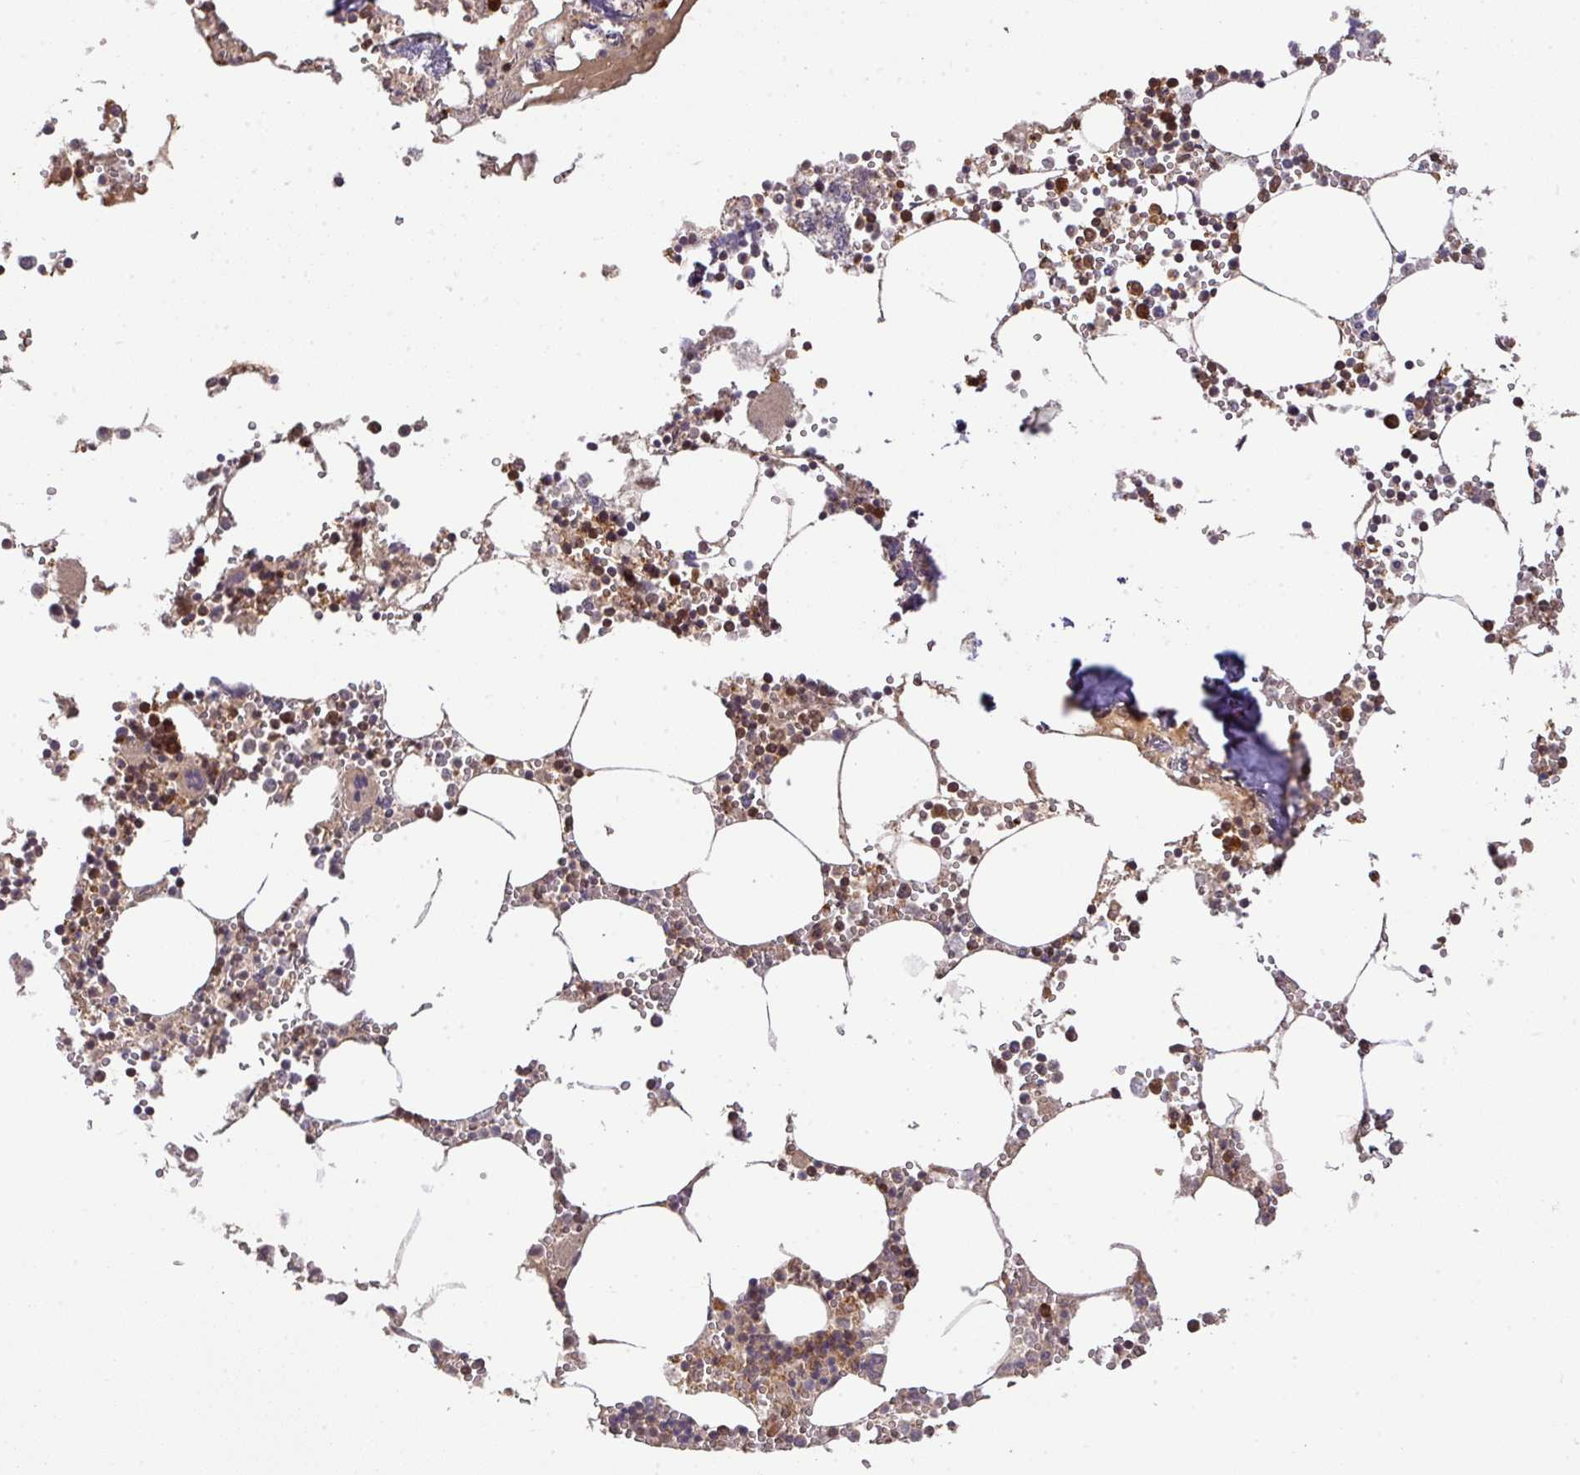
{"staining": {"intensity": "strong", "quantity": "25%-75%", "location": "cytoplasmic/membranous,nuclear"}, "tissue": "bone marrow", "cell_type": "Hematopoietic cells", "image_type": "normal", "snomed": [{"axis": "morphology", "description": "Normal tissue, NOS"}, {"axis": "topography", "description": "Bone marrow"}], "caption": "Bone marrow stained with DAB (3,3'-diaminobenzidine) immunohistochemistry (IHC) displays high levels of strong cytoplasmic/membranous,nuclear staining in approximately 25%-75% of hematopoietic cells.", "gene": "GSPT1", "patient": {"sex": "male", "age": 54}}